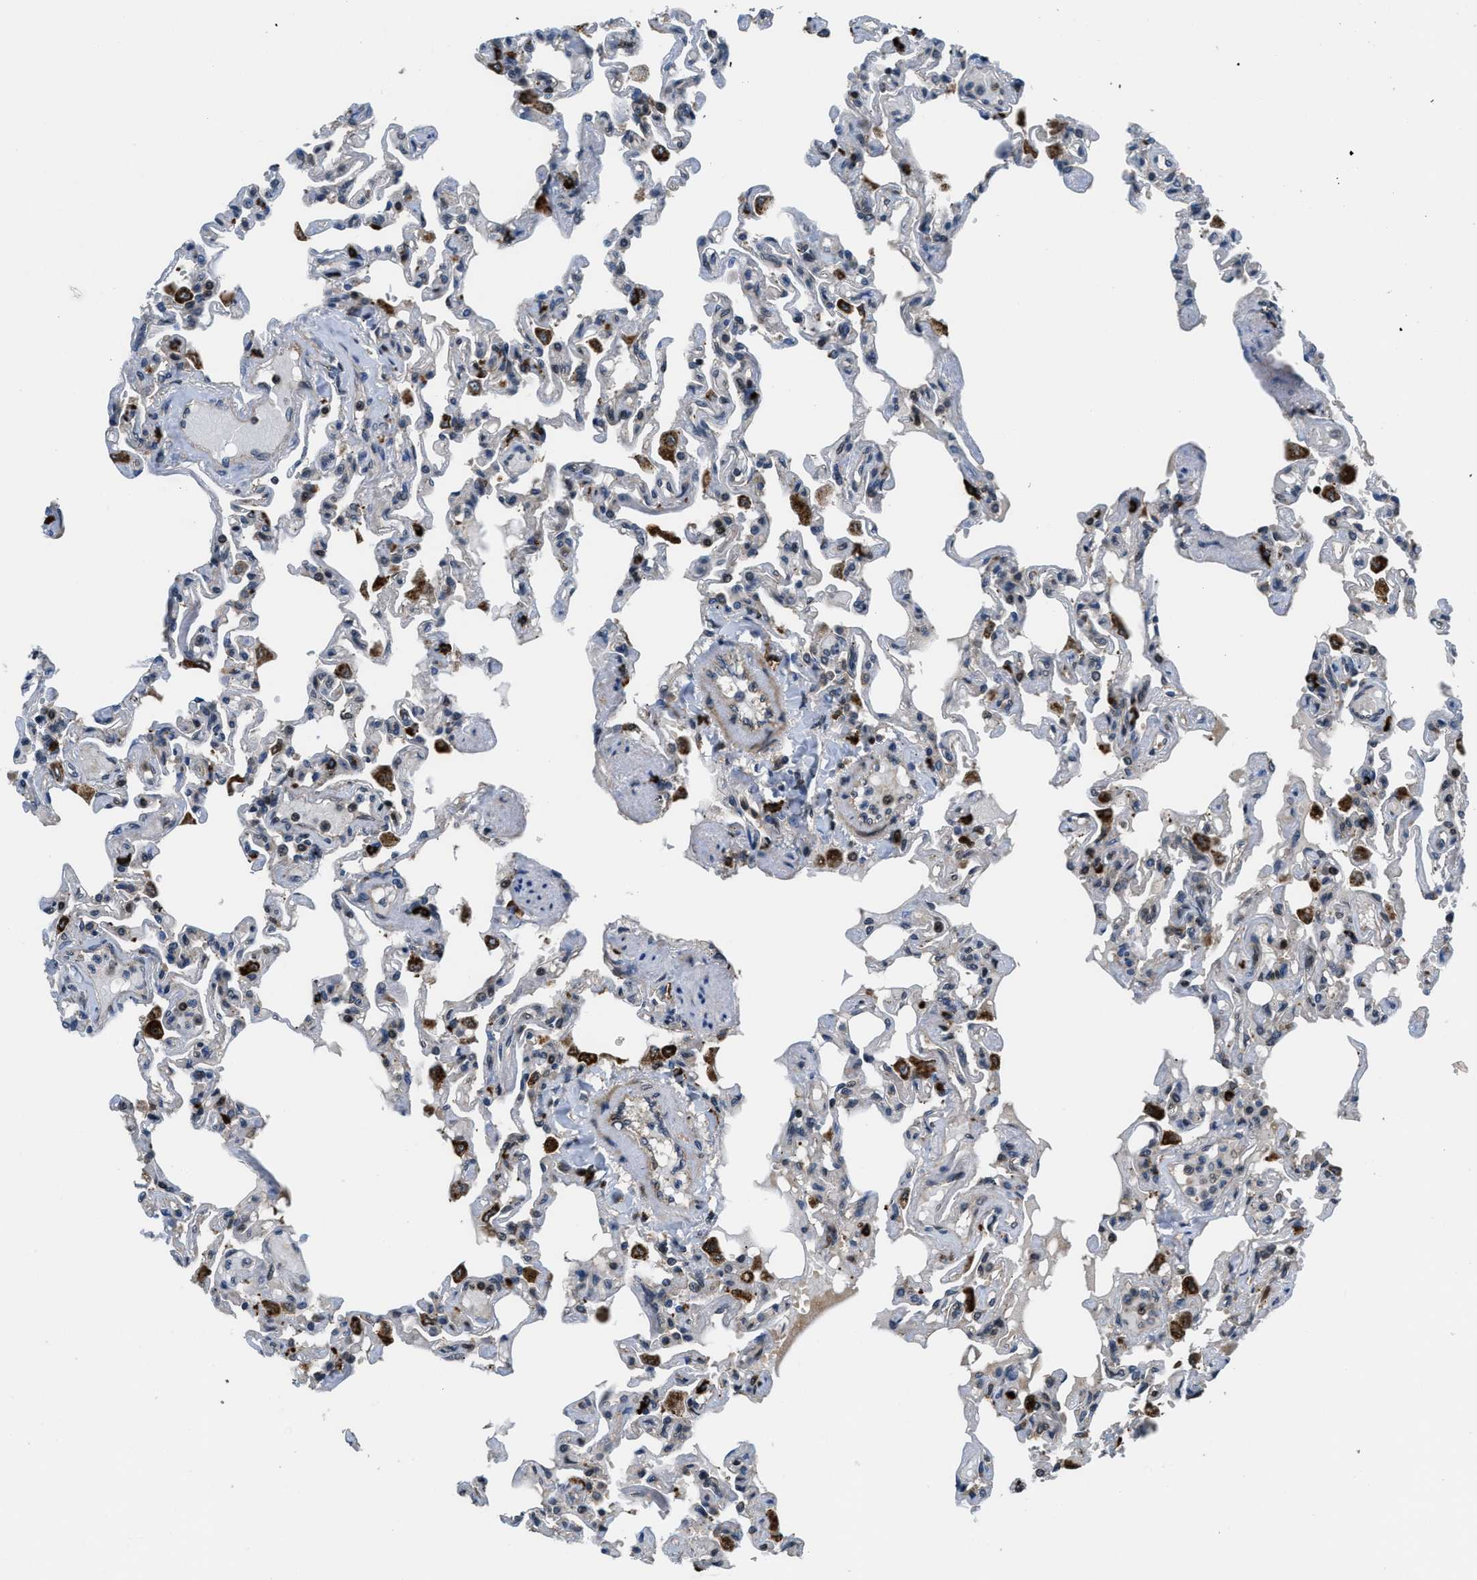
{"staining": {"intensity": "weak", "quantity": "25%-75%", "location": "cytoplasmic/membranous"}, "tissue": "lung", "cell_type": "Alveolar cells", "image_type": "normal", "snomed": [{"axis": "morphology", "description": "Normal tissue, NOS"}, {"axis": "topography", "description": "Lung"}], "caption": "Protein expression analysis of benign human lung reveals weak cytoplasmic/membranous staining in approximately 25%-75% of alveolar cells.", "gene": "CTBS", "patient": {"sex": "male", "age": 21}}